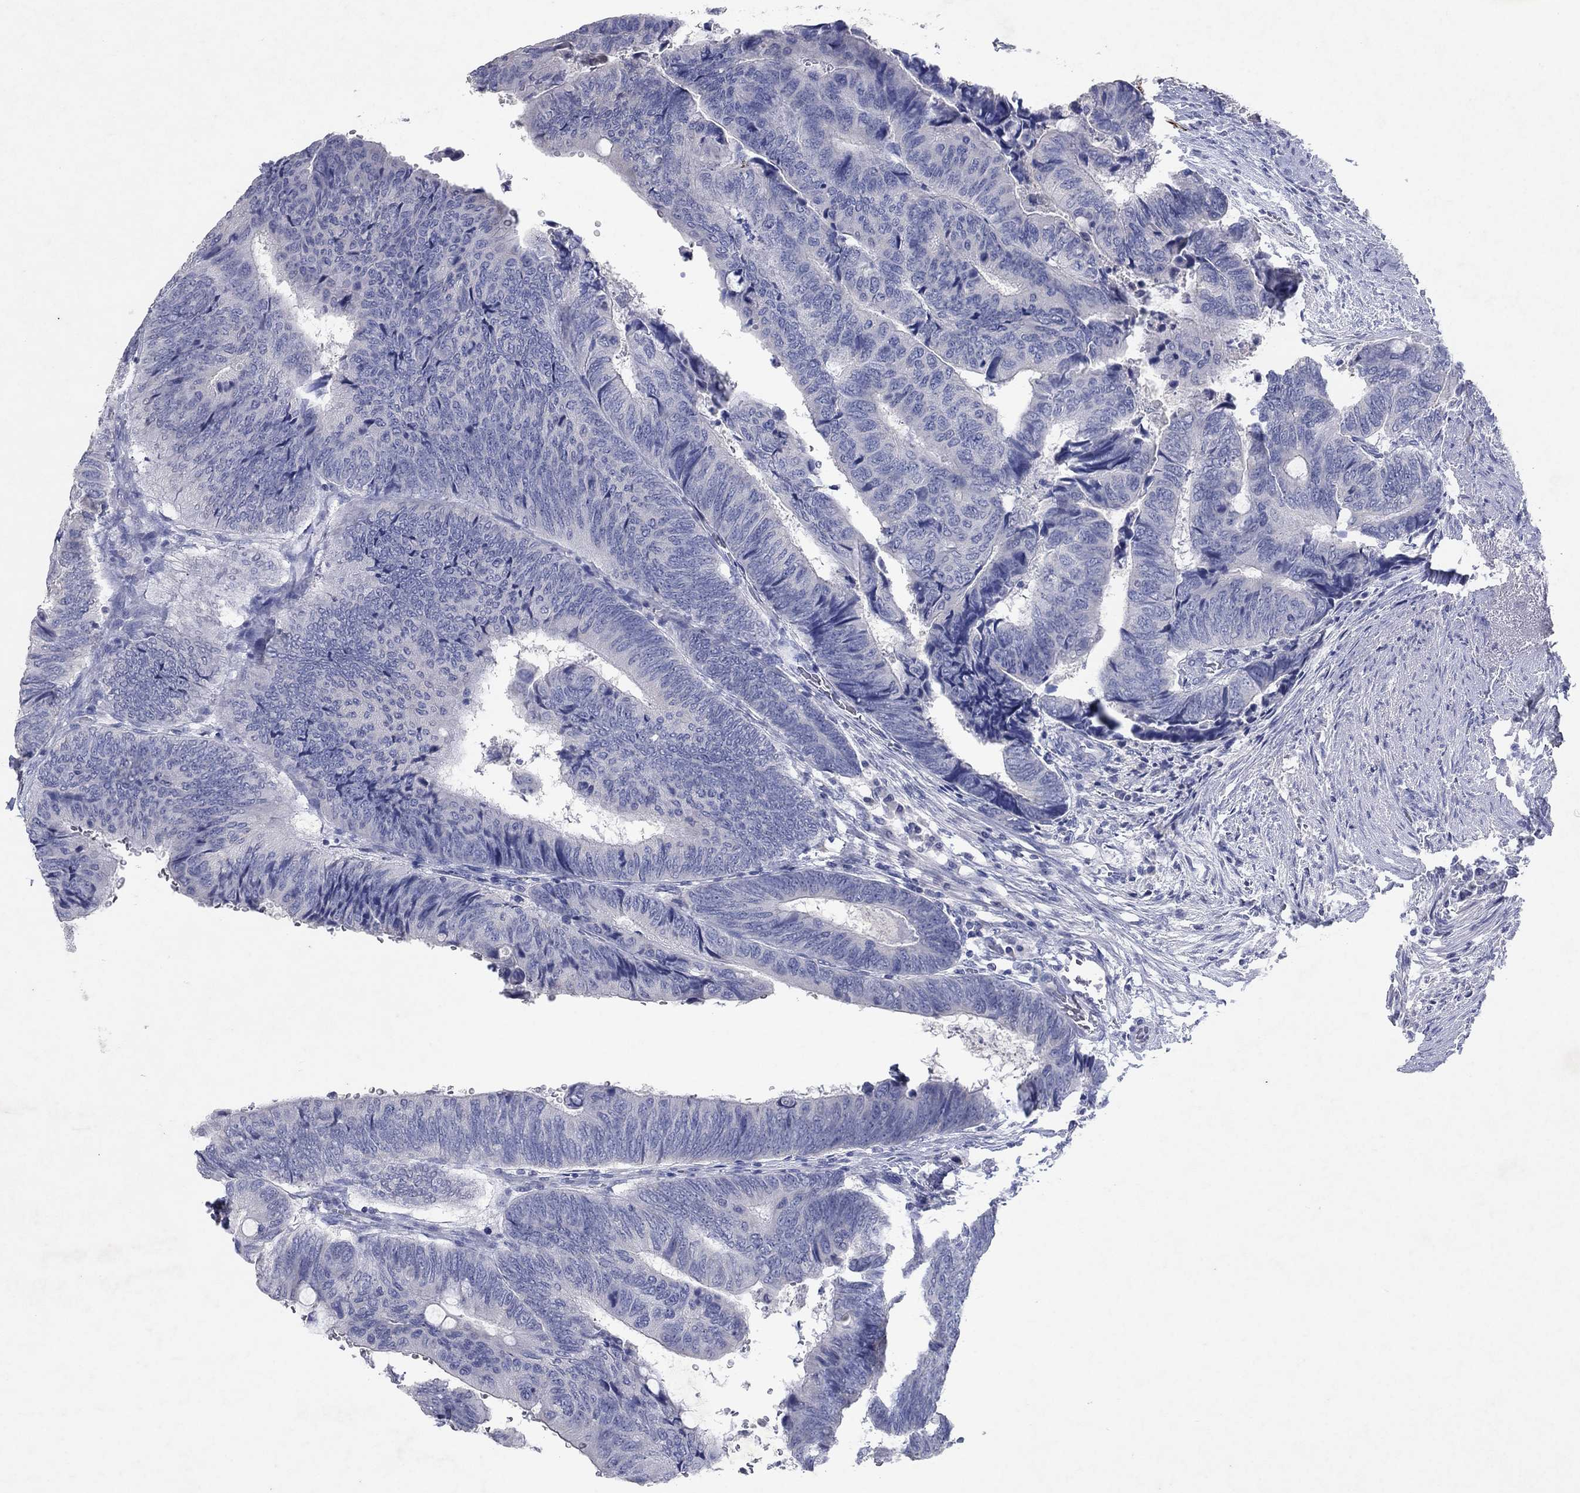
{"staining": {"intensity": "negative", "quantity": "none", "location": "none"}, "tissue": "colorectal cancer", "cell_type": "Tumor cells", "image_type": "cancer", "snomed": [{"axis": "morphology", "description": "Normal tissue, NOS"}, {"axis": "morphology", "description": "Adenocarcinoma, NOS"}, {"axis": "topography", "description": "Rectum"}, {"axis": "topography", "description": "Peripheral nerve tissue"}], "caption": "The image reveals no staining of tumor cells in colorectal cancer (adenocarcinoma).", "gene": "KRT40", "patient": {"sex": "male", "age": 92}}